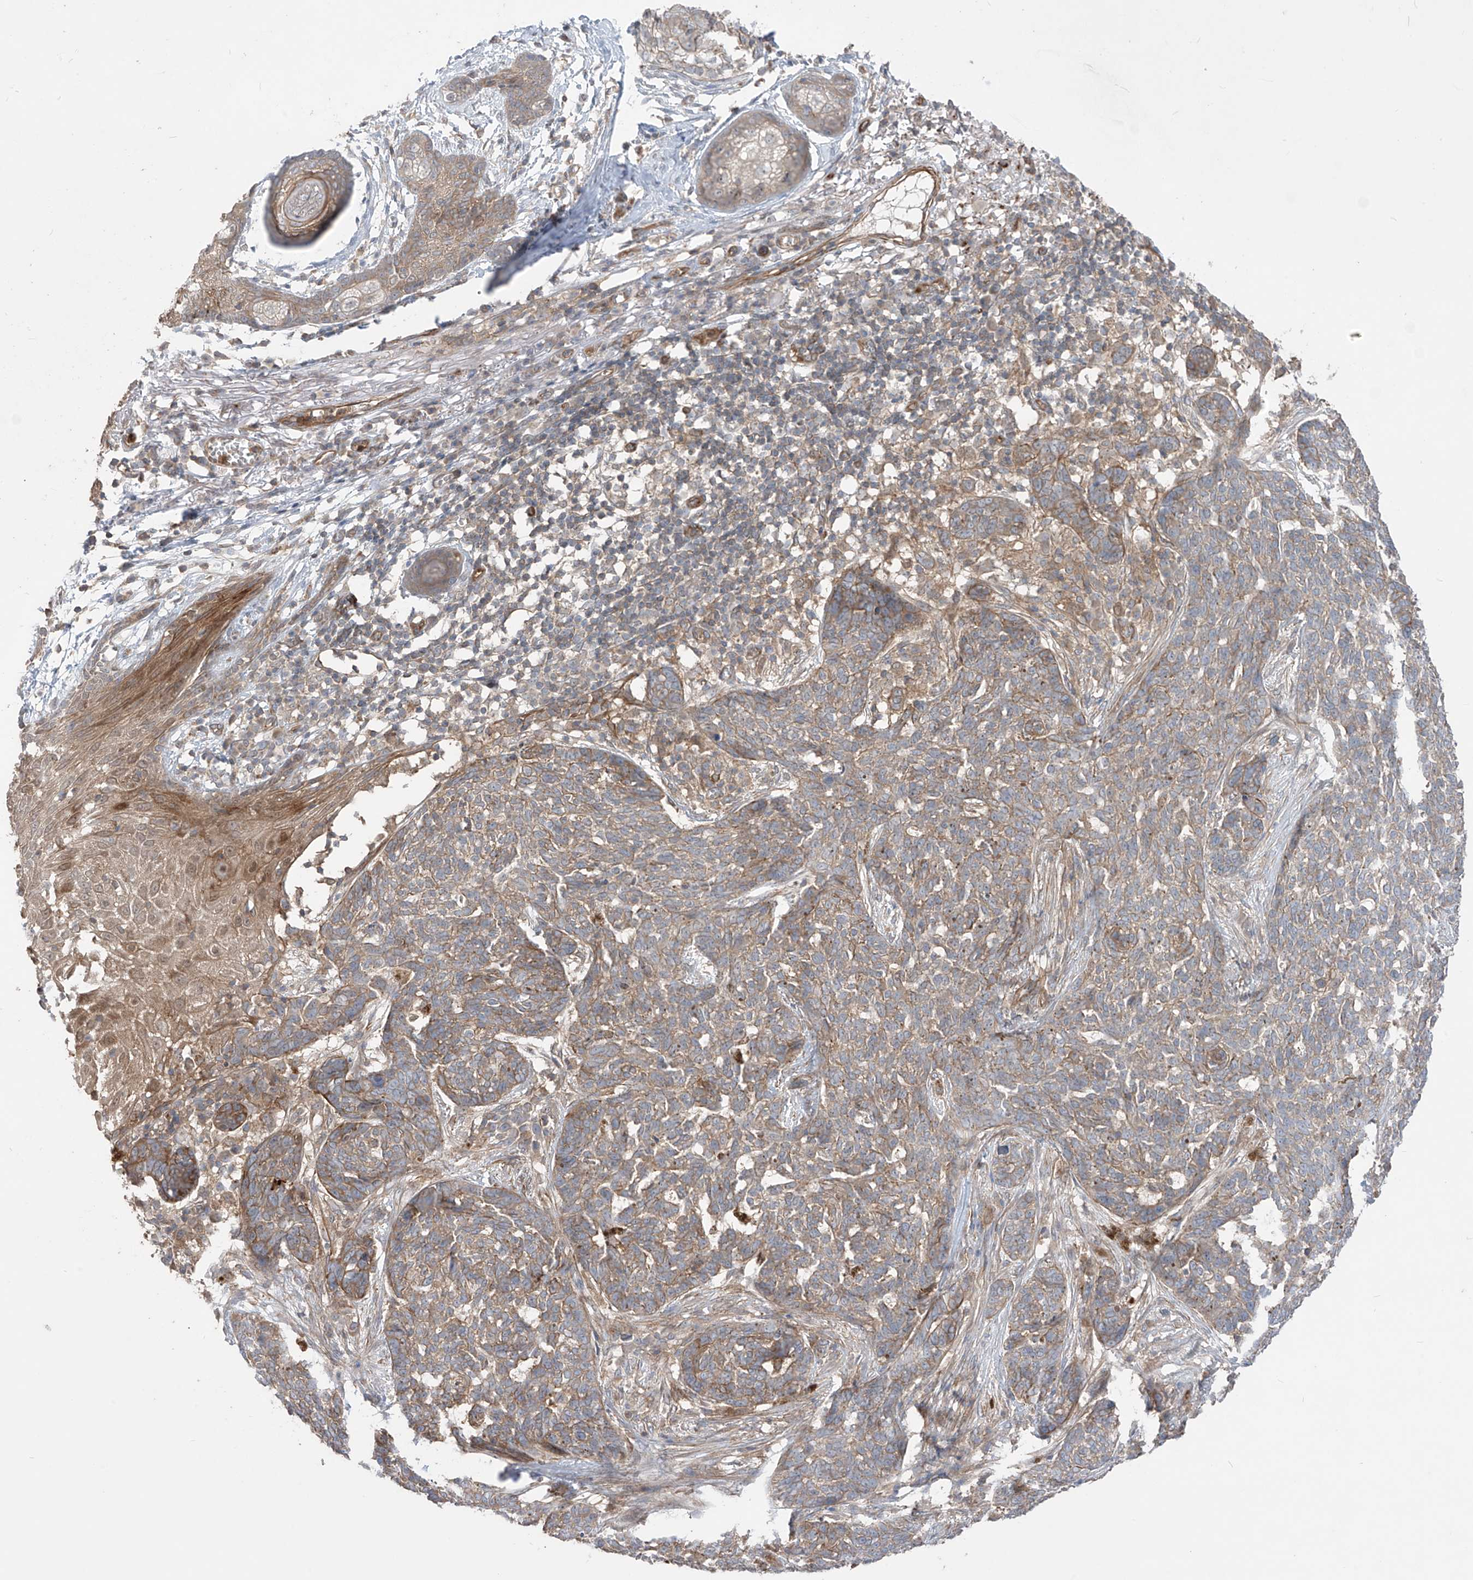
{"staining": {"intensity": "weak", "quantity": ">75%", "location": "cytoplasmic/membranous"}, "tissue": "skin cancer", "cell_type": "Tumor cells", "image_type": "cancer", "snomed": [{"axis": "morphology", "description": "Basal cell carcinoma"}, {"axis": "topography", "description": "Skin"}], "caption": "Immunohistochemical staining of human basal cell carcinoma (skin) demonstrates low levels of weak cytoplasmic/membranous protein positivity in about >75% of tumor cells.", "gene": "TRMU", "patient": {"sex": "male", "age": 85}}